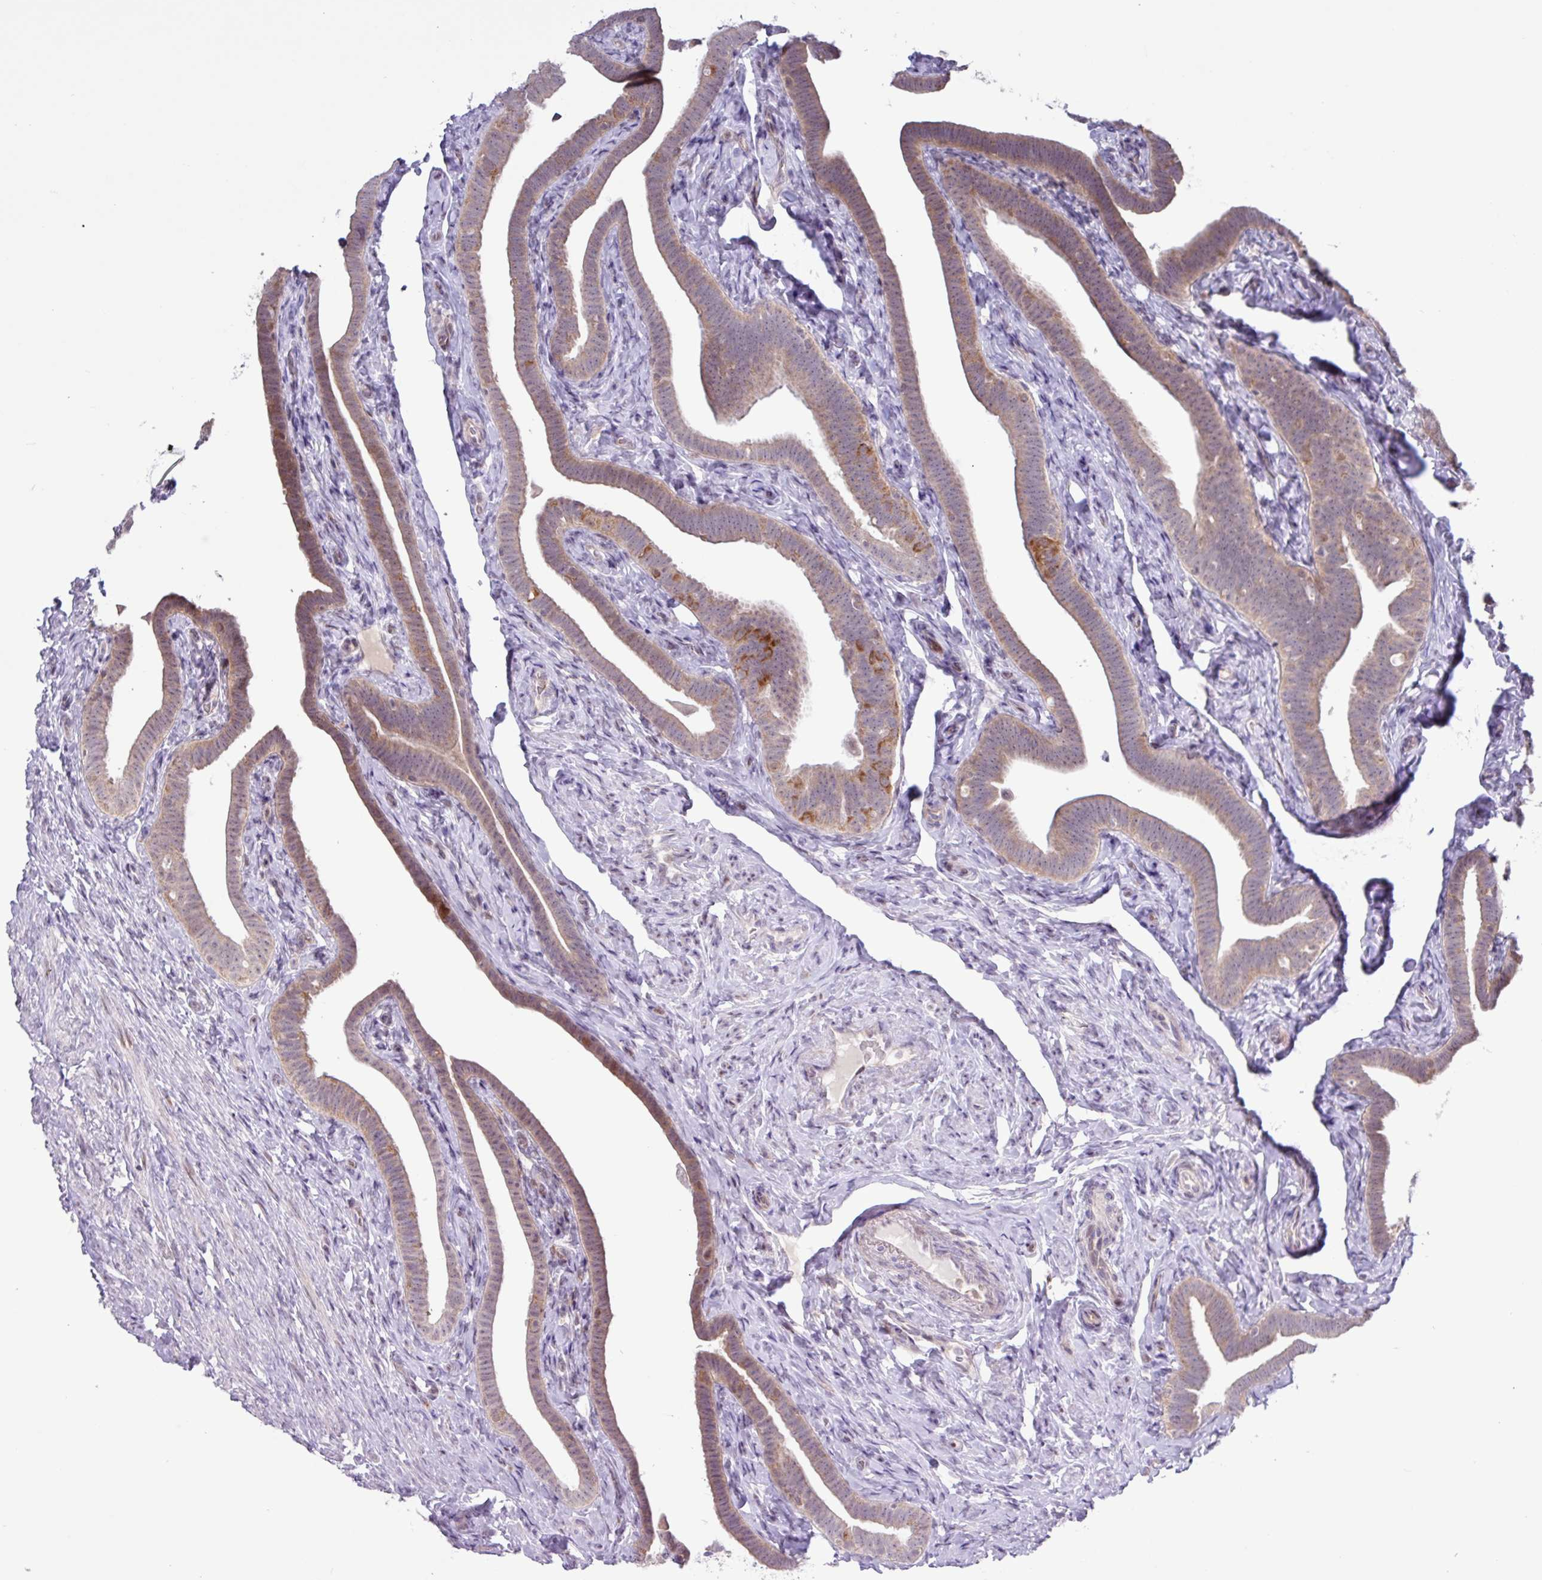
{"staining": {"intensity": "moderate", "quantity": ">75%", "location": "cytoplasmic/membranous,nuclear"}, "tissue": "fallopian tube", "cell_type": "Glandular cells", "image_type": "normal", "snomed": [{"axis": "morphology", "description": "Normal tissue, NOS"}, {"axis": "topography", "description": "Fallopian tube"}], "caption": "Protein staining of unremarkable fallopian tube exhibits moderate cytoplasmic/membranous,nuclear positivity in about >75% of glandular cells.", "gene": "RTL3", "patient": {"sex": "female", "age": 69}}